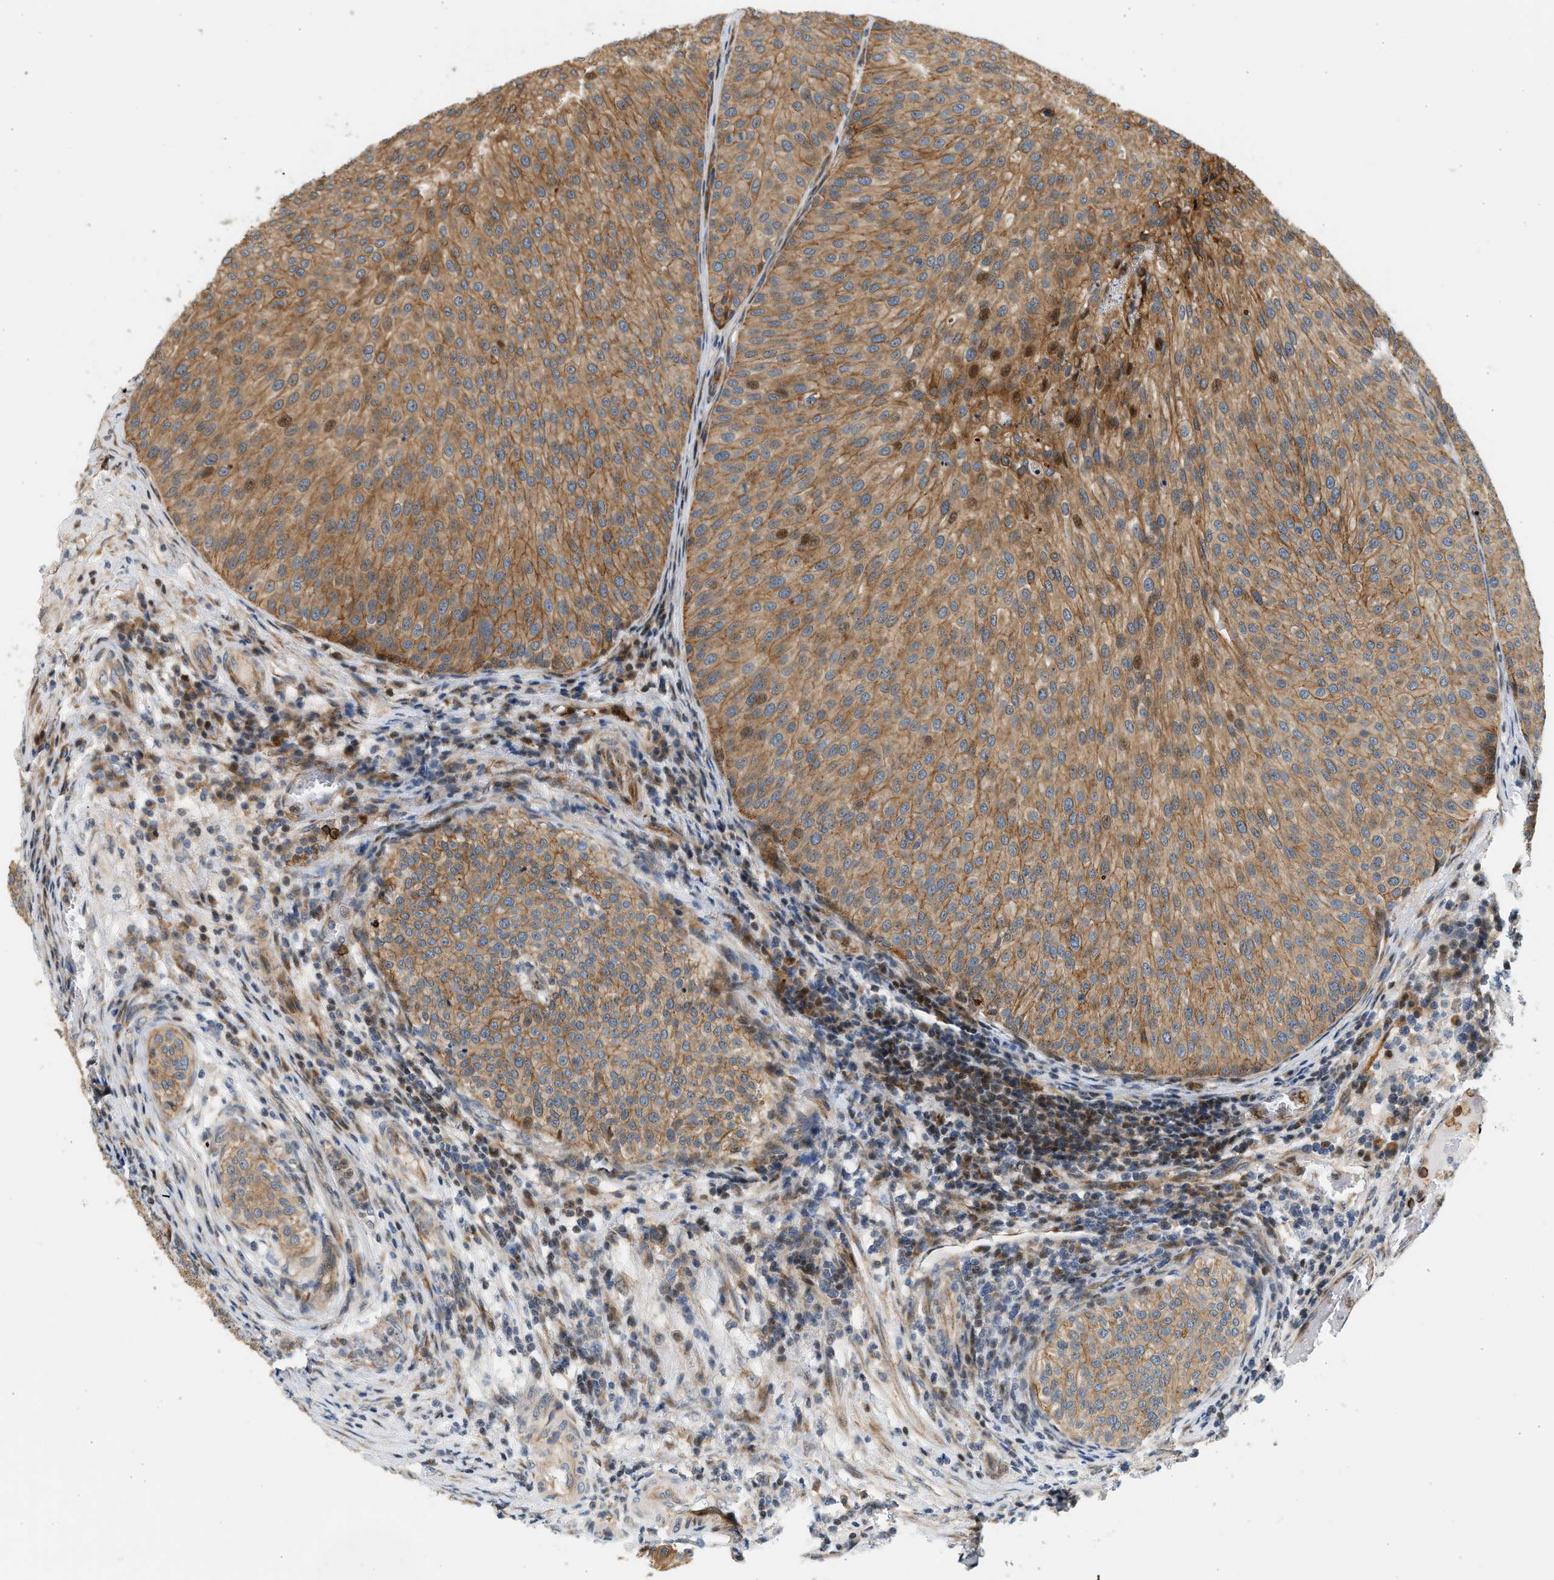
{"staining": {"intensity": "moderate", "quantity": ">75%", "location": "cytoplasmic/membranous"}, "tissue": "urothelial cancer", "cell_type": "Tumor cells", "image_type": "cancer", "snomed": [{"axis": "morphology", "description": "Urothelial carcinoma, Low grade"}, {"axis": "topography", "description": "Smooth muscle"}, {"axis": "topography", "description": "Urinary bladder"}], "caption": "Immunohistochemistry image of neoplastic tissue: human urothelial cancer stained using immunohistochemistry exhibits medium levels of moderate protein expression localized specifically in the cytoplasmic/membranous of tumor cells, appearing as a cytoplasmic/membranous brown color.", "gene": "NRSN2", "patient": {"sex": "male", "age": 60}}